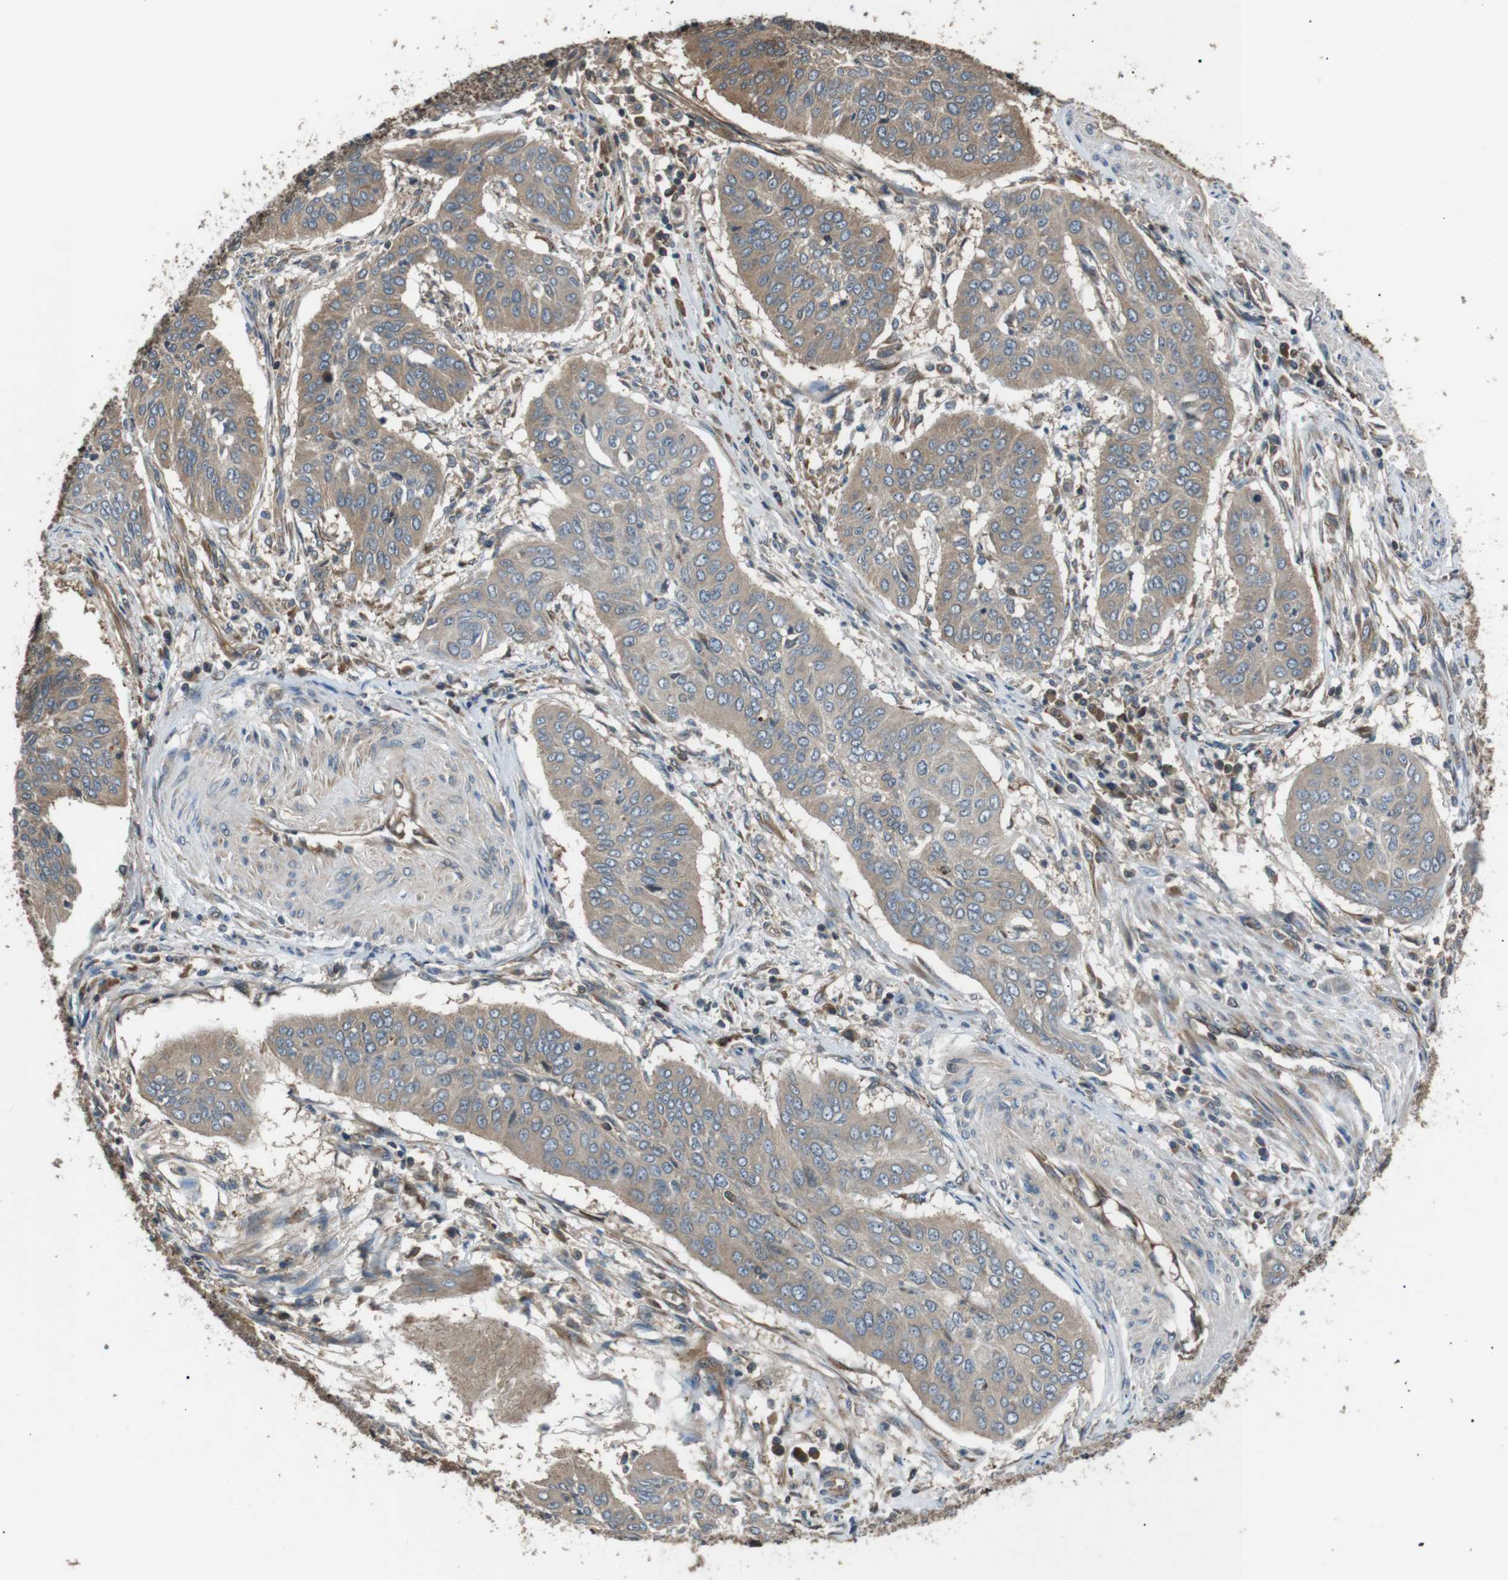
{"staining": {"intensity": "moderate", "quantity": "<25%", "location": "cytoplasmic/membranous"}, "tissue": "cervical cancer", "cell_type": "Tumor cells", "image_type": "cancer", "snomed": [{"axis": "morphology", "description": "Normal tissue, NOS"}, {"axis": "morphology", "description": "Squamous cell carcinoma, NOS"}, {"axis": "topography", "description": "Cervix"}], "caption": "A brown stain labels moderate cytoplasmic/membranous expression of a protein in human cervical cancer tumor cells. The protein of interest is shown in brown color, while the nuclei are stained blue.", "gene": "GPR161", "patient": {"sex": "female", "age": 39}}